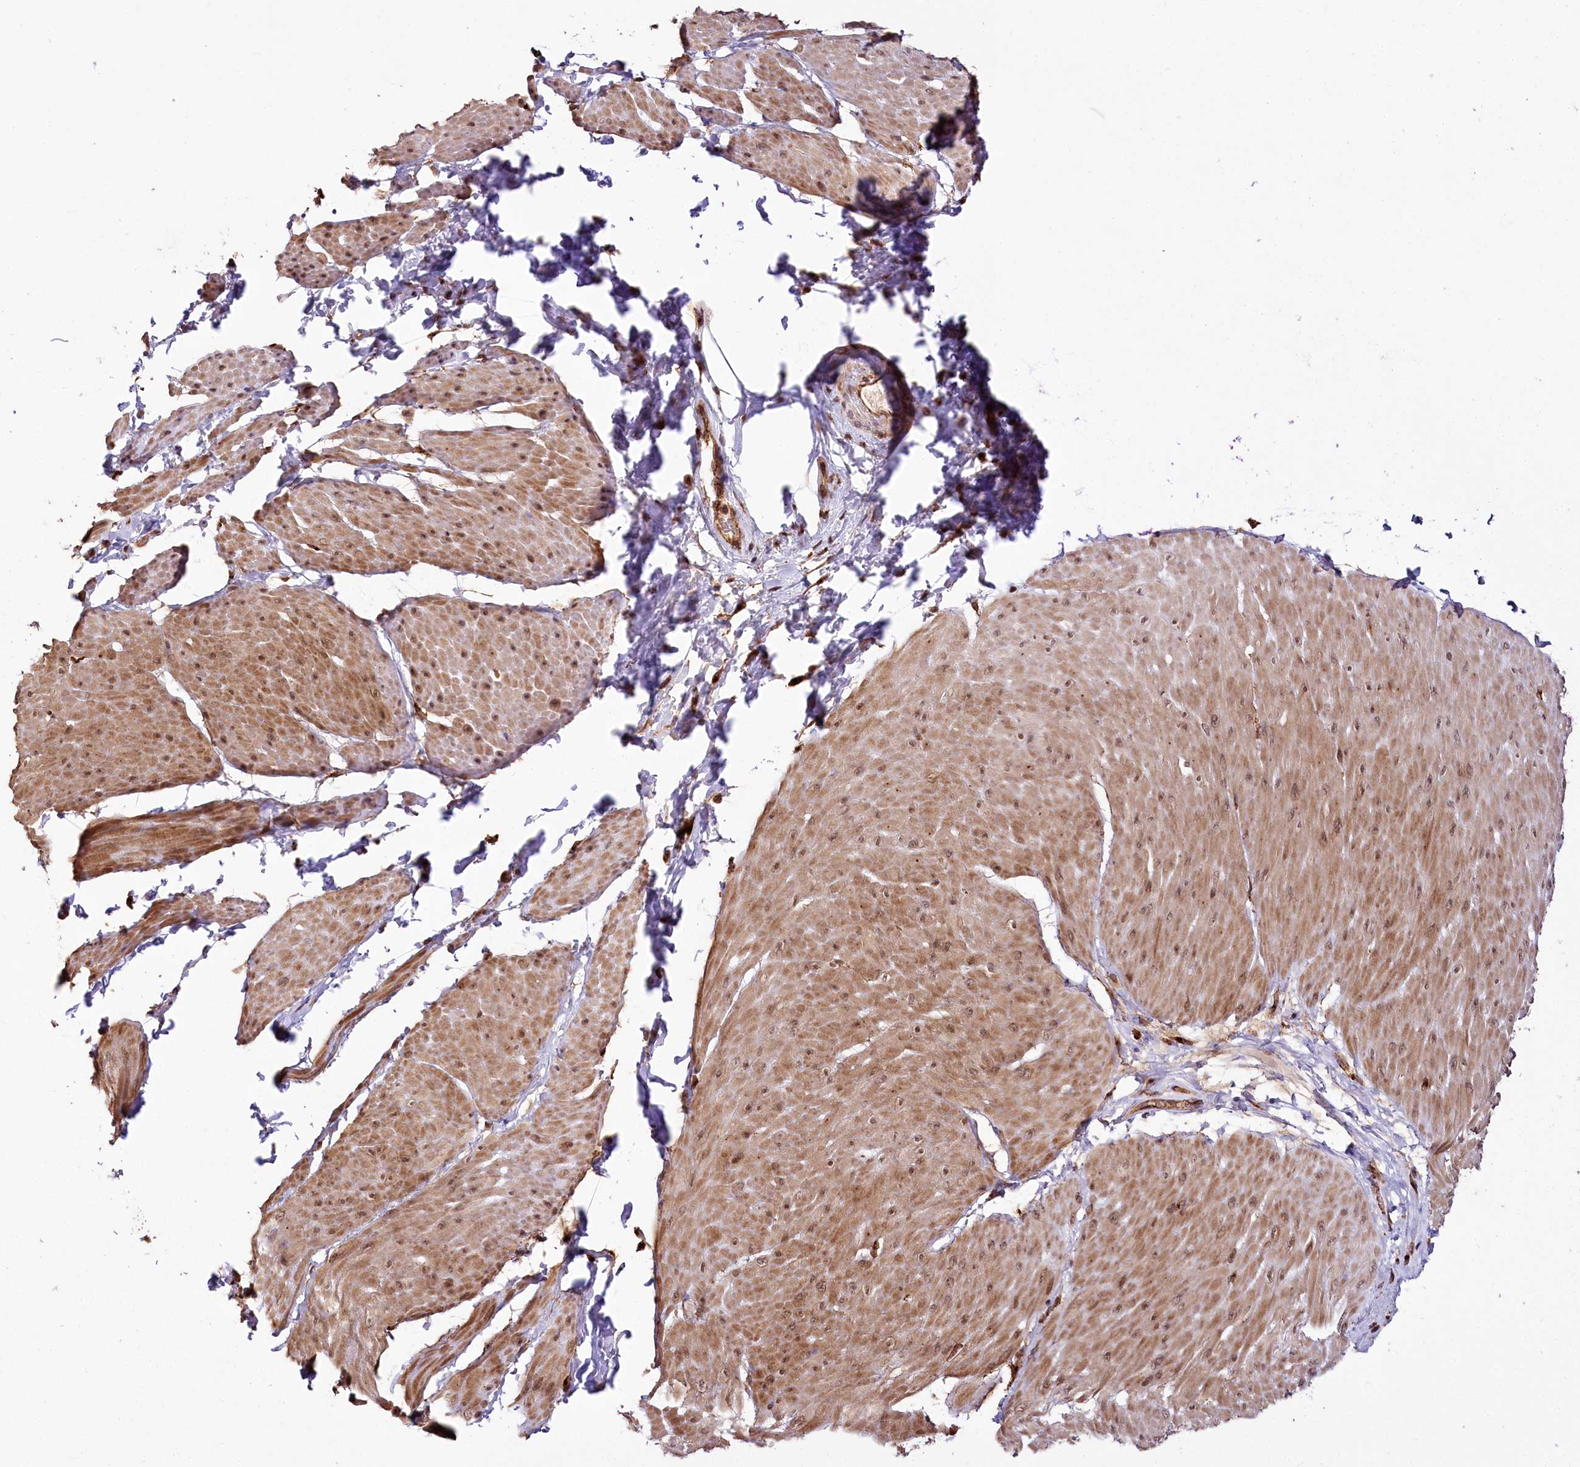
{"staining": {"intensity": "moderate", "quantity": ">75%", "location": "cytoplasmic/membranous,nuclear"}, "tissue": "smooth muscle", "cell_type": "Smooth muscle cells", "image_type": "normal", "snomed": [{"axis": "morphology", "description": "Urothelial carcinoma, High grade"}, {"axis": "topography", "description": "Urinary bladder"}], "caption": "Smooth muscle cells exhibit moderate cytoplasmic/membranous,nuclear positivity in about >75% of cells in normal smooth muscle. (Stains: DAB in brown, nuclei in blue, Microscopy: brightfield microscopy at high magnification).", "gene": "HOXC8", "patient": {"sex": "male", "age": 46}}